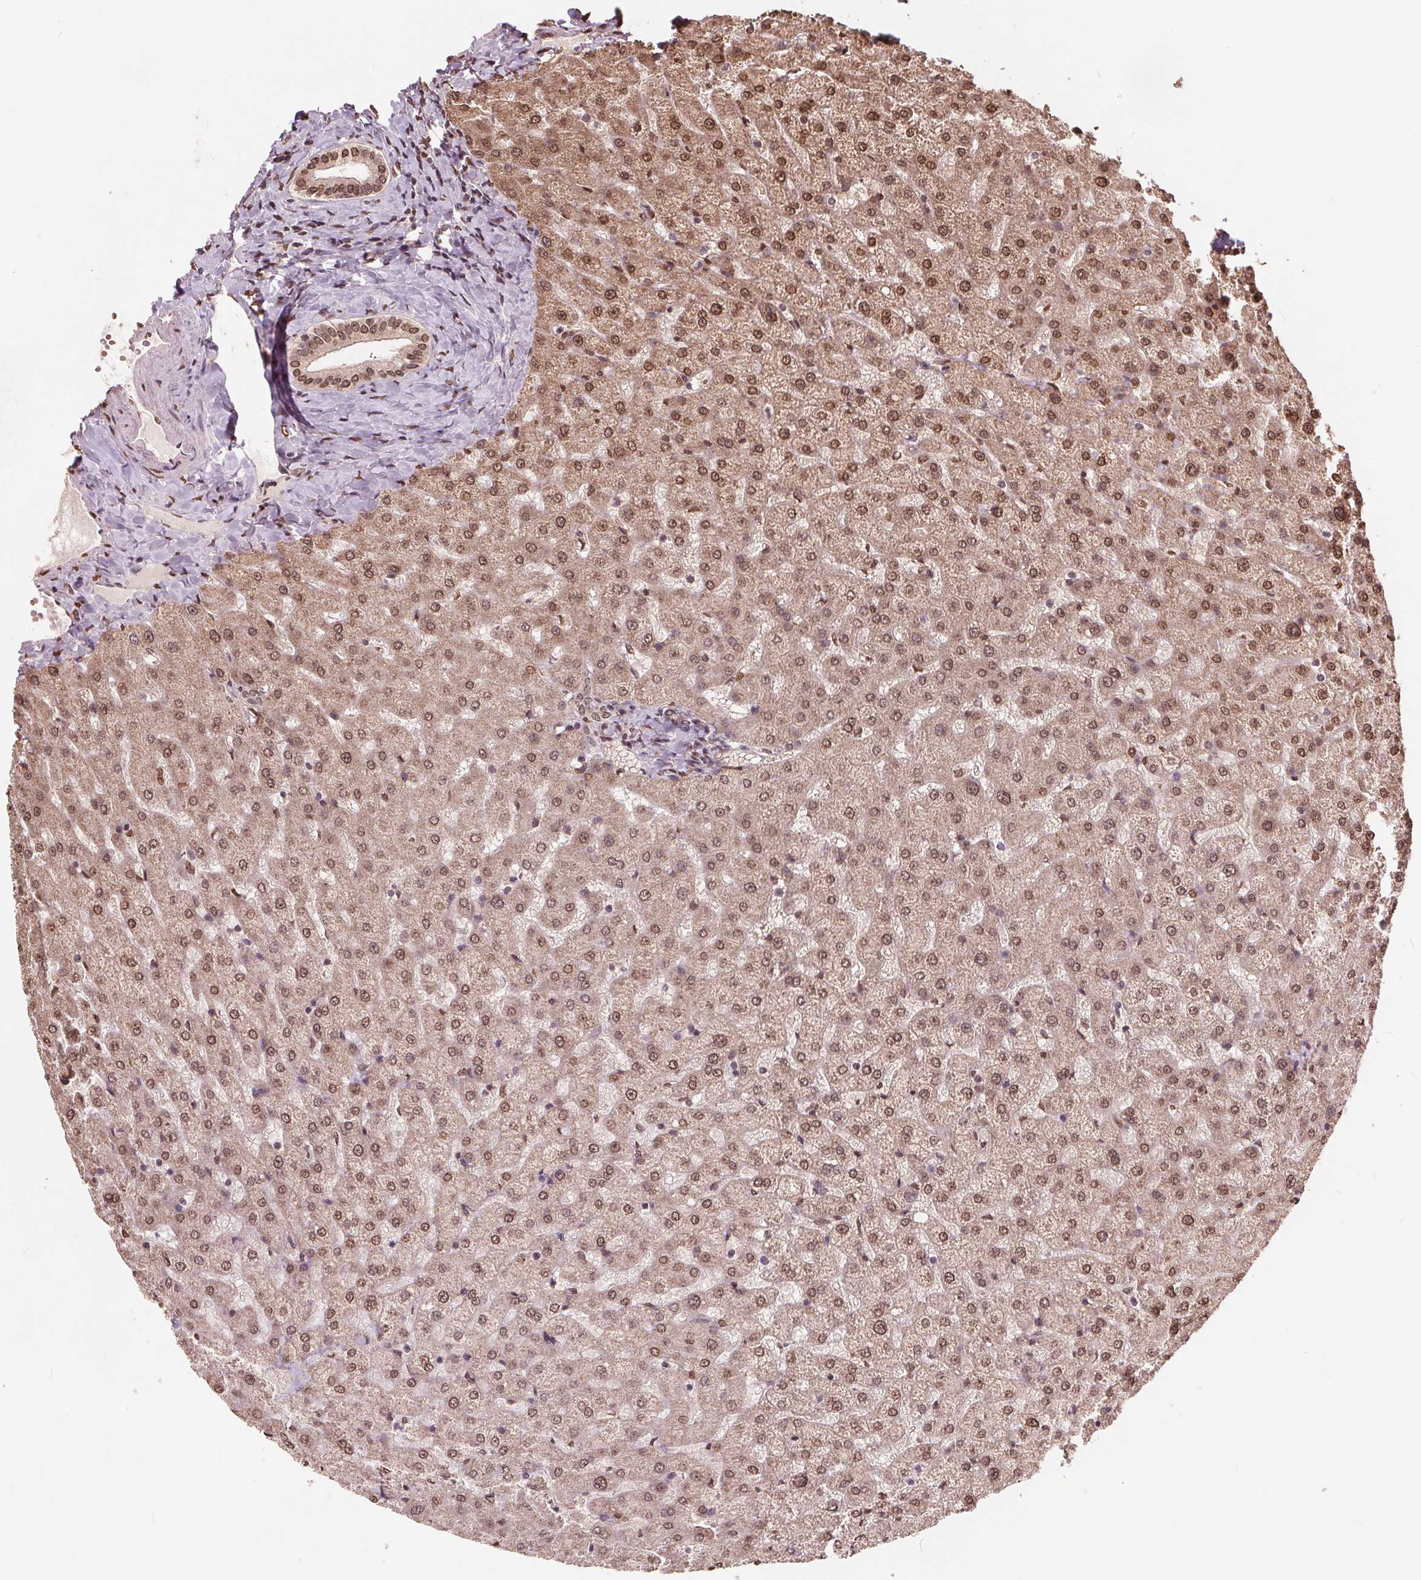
{"staining": {"intensity": "moderate", "quantity": ">75%", "location": "nuclear"}, "tissue": "liver", "cell_type": "Cholangiocytes", "image_type": "normal", "snomed": [{"axis": "morphology", "description": "Normal tissue, NOS"}, {"axis": "topography", "description": "Liver"}], "caption": "IHC (DAB (3,3'-diaminobenzidine)) staining of unremarkable liver displays moderate nuclear protein staining in about >75% of cholangiocytes. The protein of interest is shown in brown color, while the nuclei are stained blue.", "gene": "HIF1AN", "patient": {"sex": "female", "age": 50}}